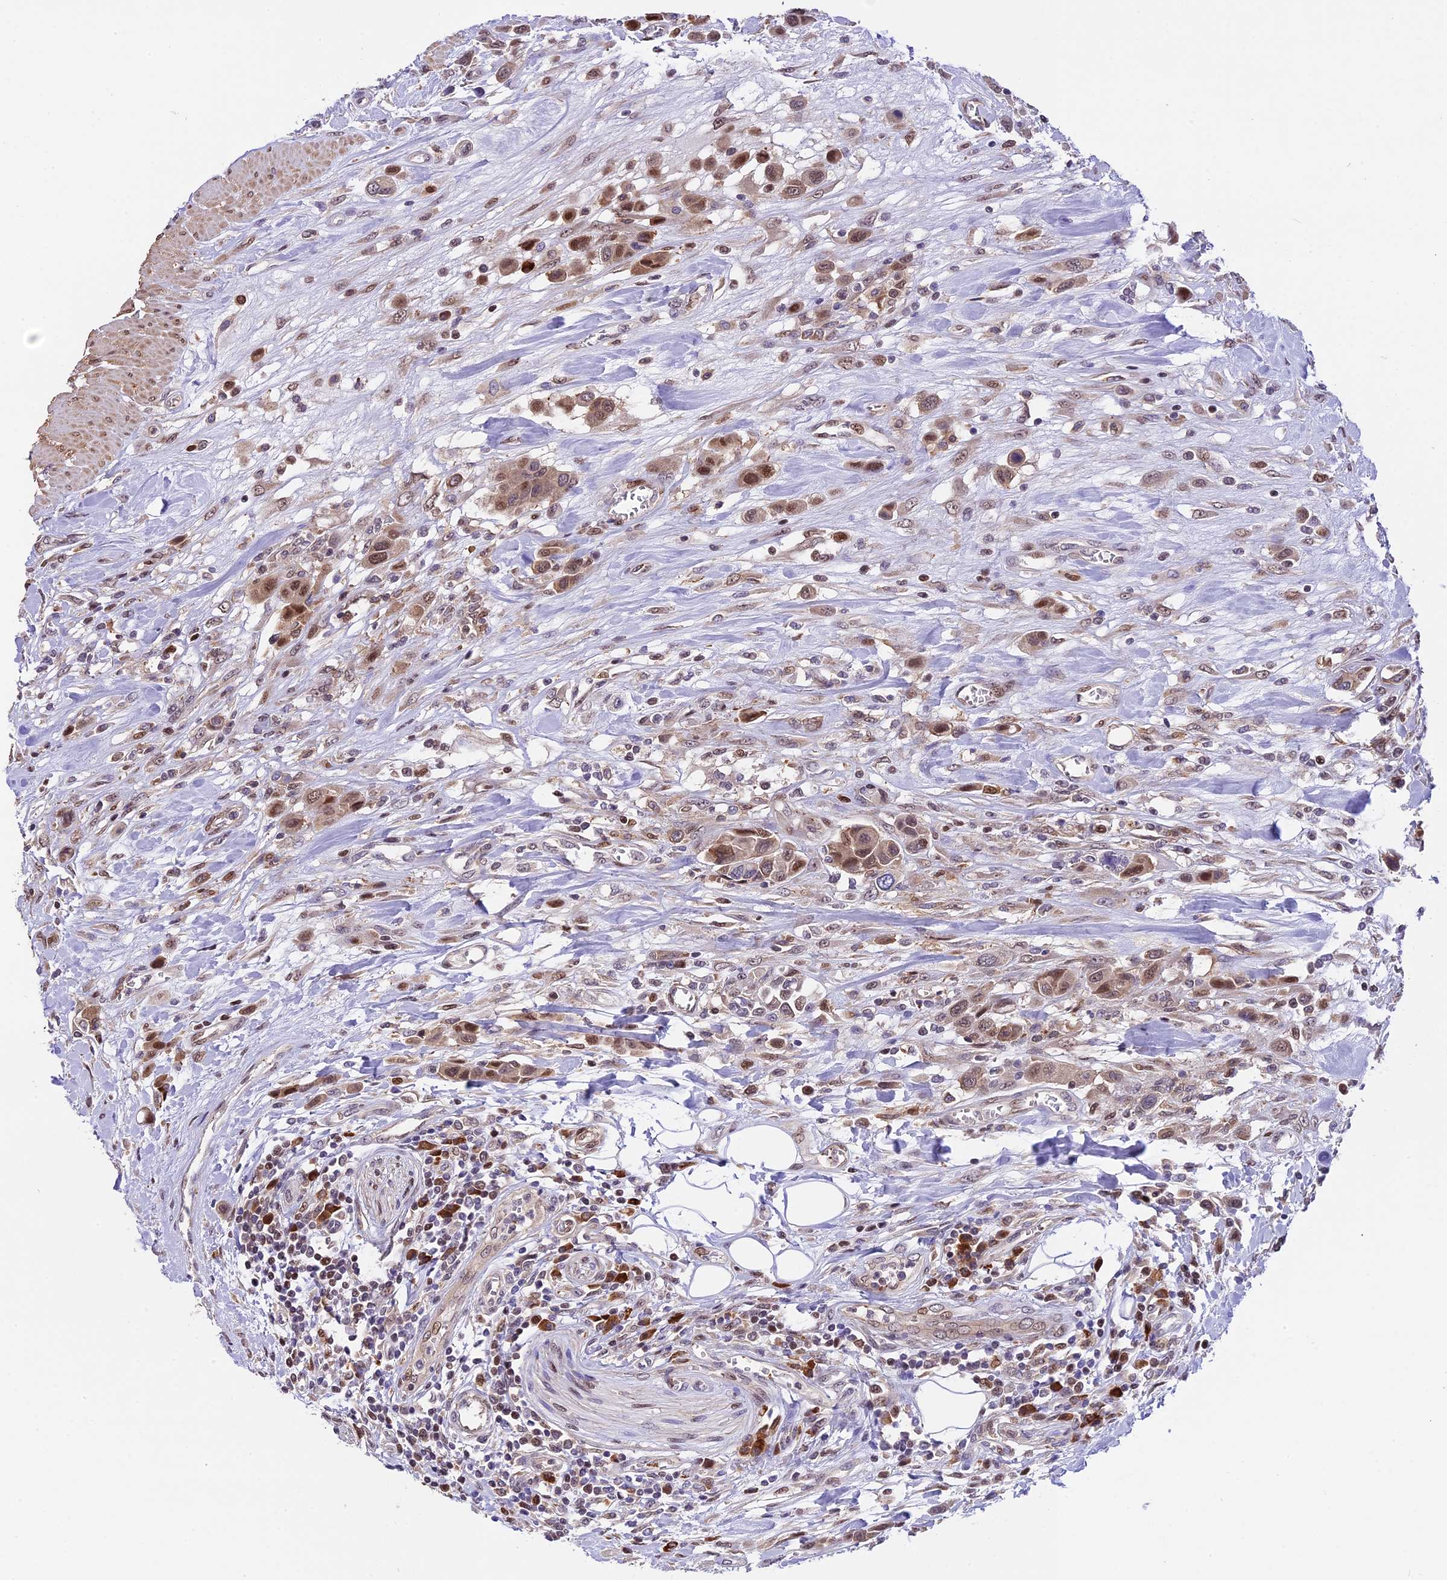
{"staining": {"intensity": "moderate", "quantity": ">75%", "location": "cytoplasmic/membranous,nuclear"}, "tissue": "urothelial cancer", "cell_type": "Tumor cells", "image_type": "cancer", "snomed": [{"axis": "morphology", "description": "Urothelial carcinoma, High grade"}, {"axis": "topography", "description": "Urinary bladder"}], "caption": "This is a photomicrograph of immunohistochemistry staining of urothelial cancer, which shows moderate expression in the cytoplasmic/membranous and nuclear of tumor cells.", "gene": "HERPUD1", "patient": {"sex": "male", "age": 50}}